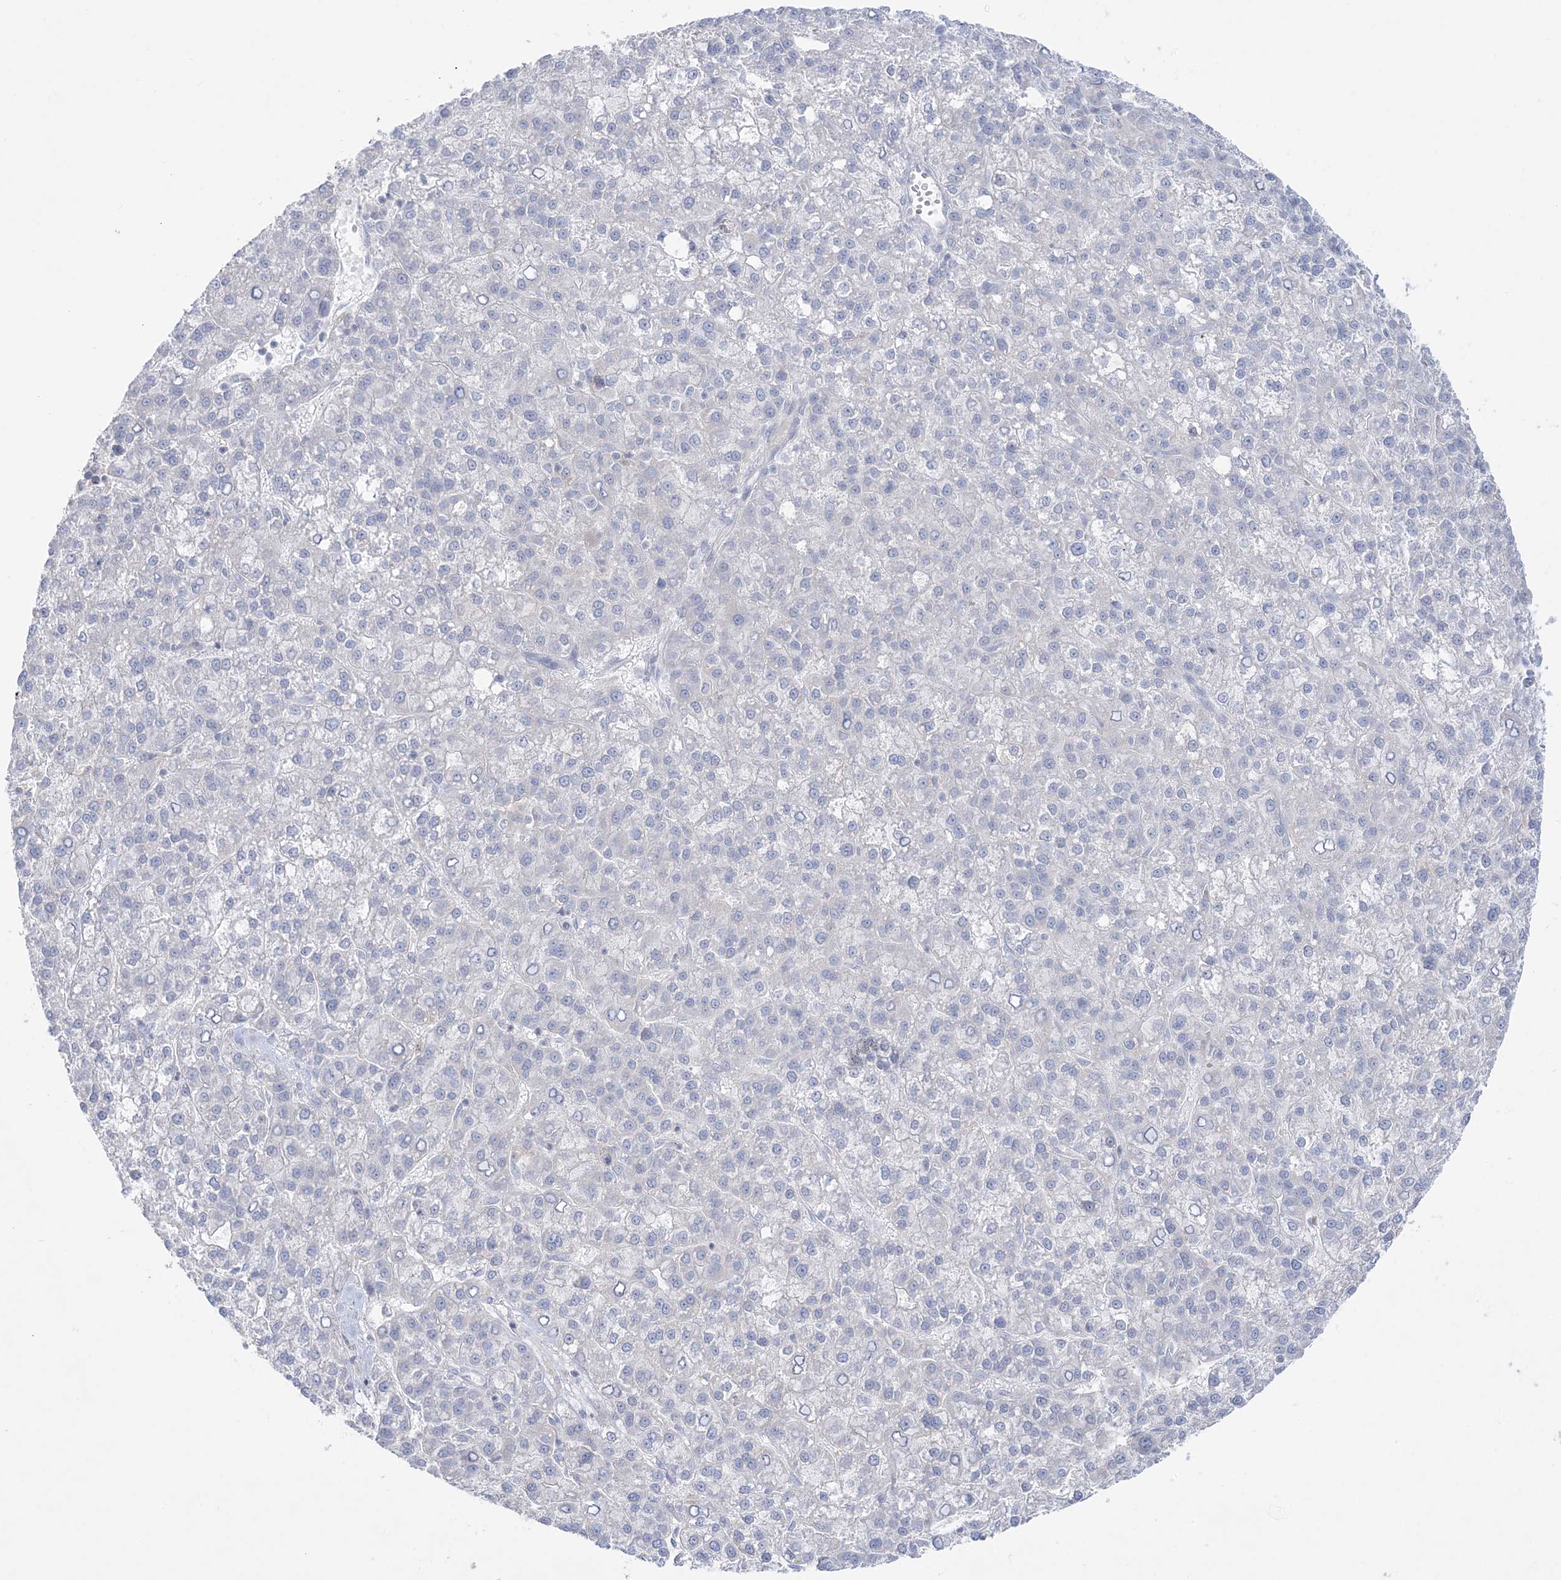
{"staining": {"intensity": "negative", "quantity": "none", "location": "none"}, "tissue": "liver cancer", "cell_type": "Tumor cells", "image_type": "cancer", "snomed": [{"axis": "morphology", "description": "Carcinoma, Hepatocellular, NOS"}, {"axis": "topography", "description": "Liver"}], "caption": "Human liver cancer (hepatocellular carcinoma) stained for a protein using IHC displays no expression in tumor cells.", "gene": "SH3BP4", "patient": {"sex": "female", "age": 58}}